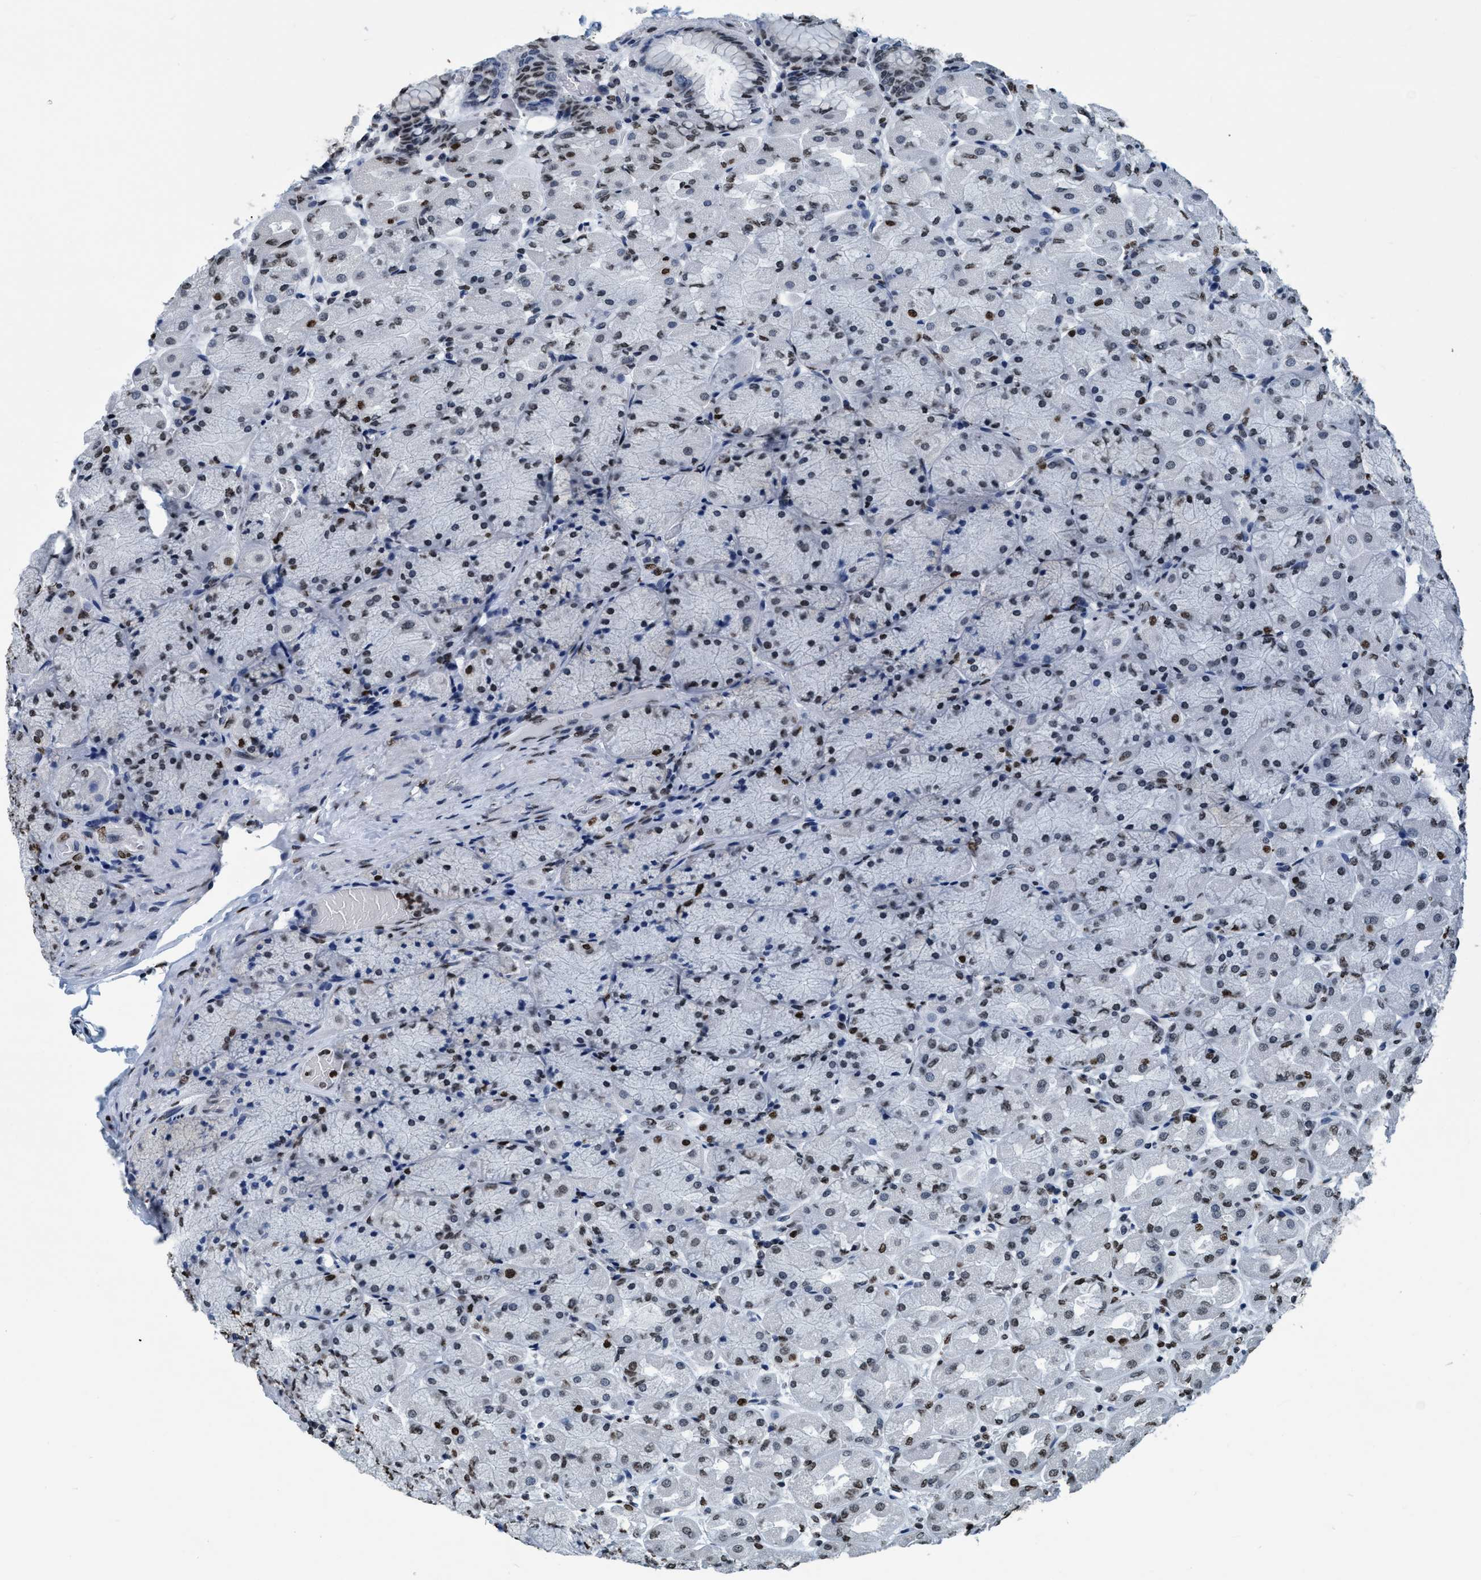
{"staining": {"intensity": "weak", "quantity": "25%-75%", "location": "nuclear"}, "tissue": "stomach", "cell_type": "Glandular cells", "image_type": "normal", "snomed": [{"axis": "morphology", "description": "Normal tissue, NOS"}, {"axis": "topography", "description": "Stomach, upper"}], "caption": "Immunohistochemical staining of unremarkable stomach displays low levels of weak nuclear positivity in about 25%-75% of glandular cells. (Stains: DAB in brown, nuclei in blue, Microscopy: brightfield microscopy at high magnification).", "gene": "CCNE2", "patient": {"sex": "female", "age": 56}}